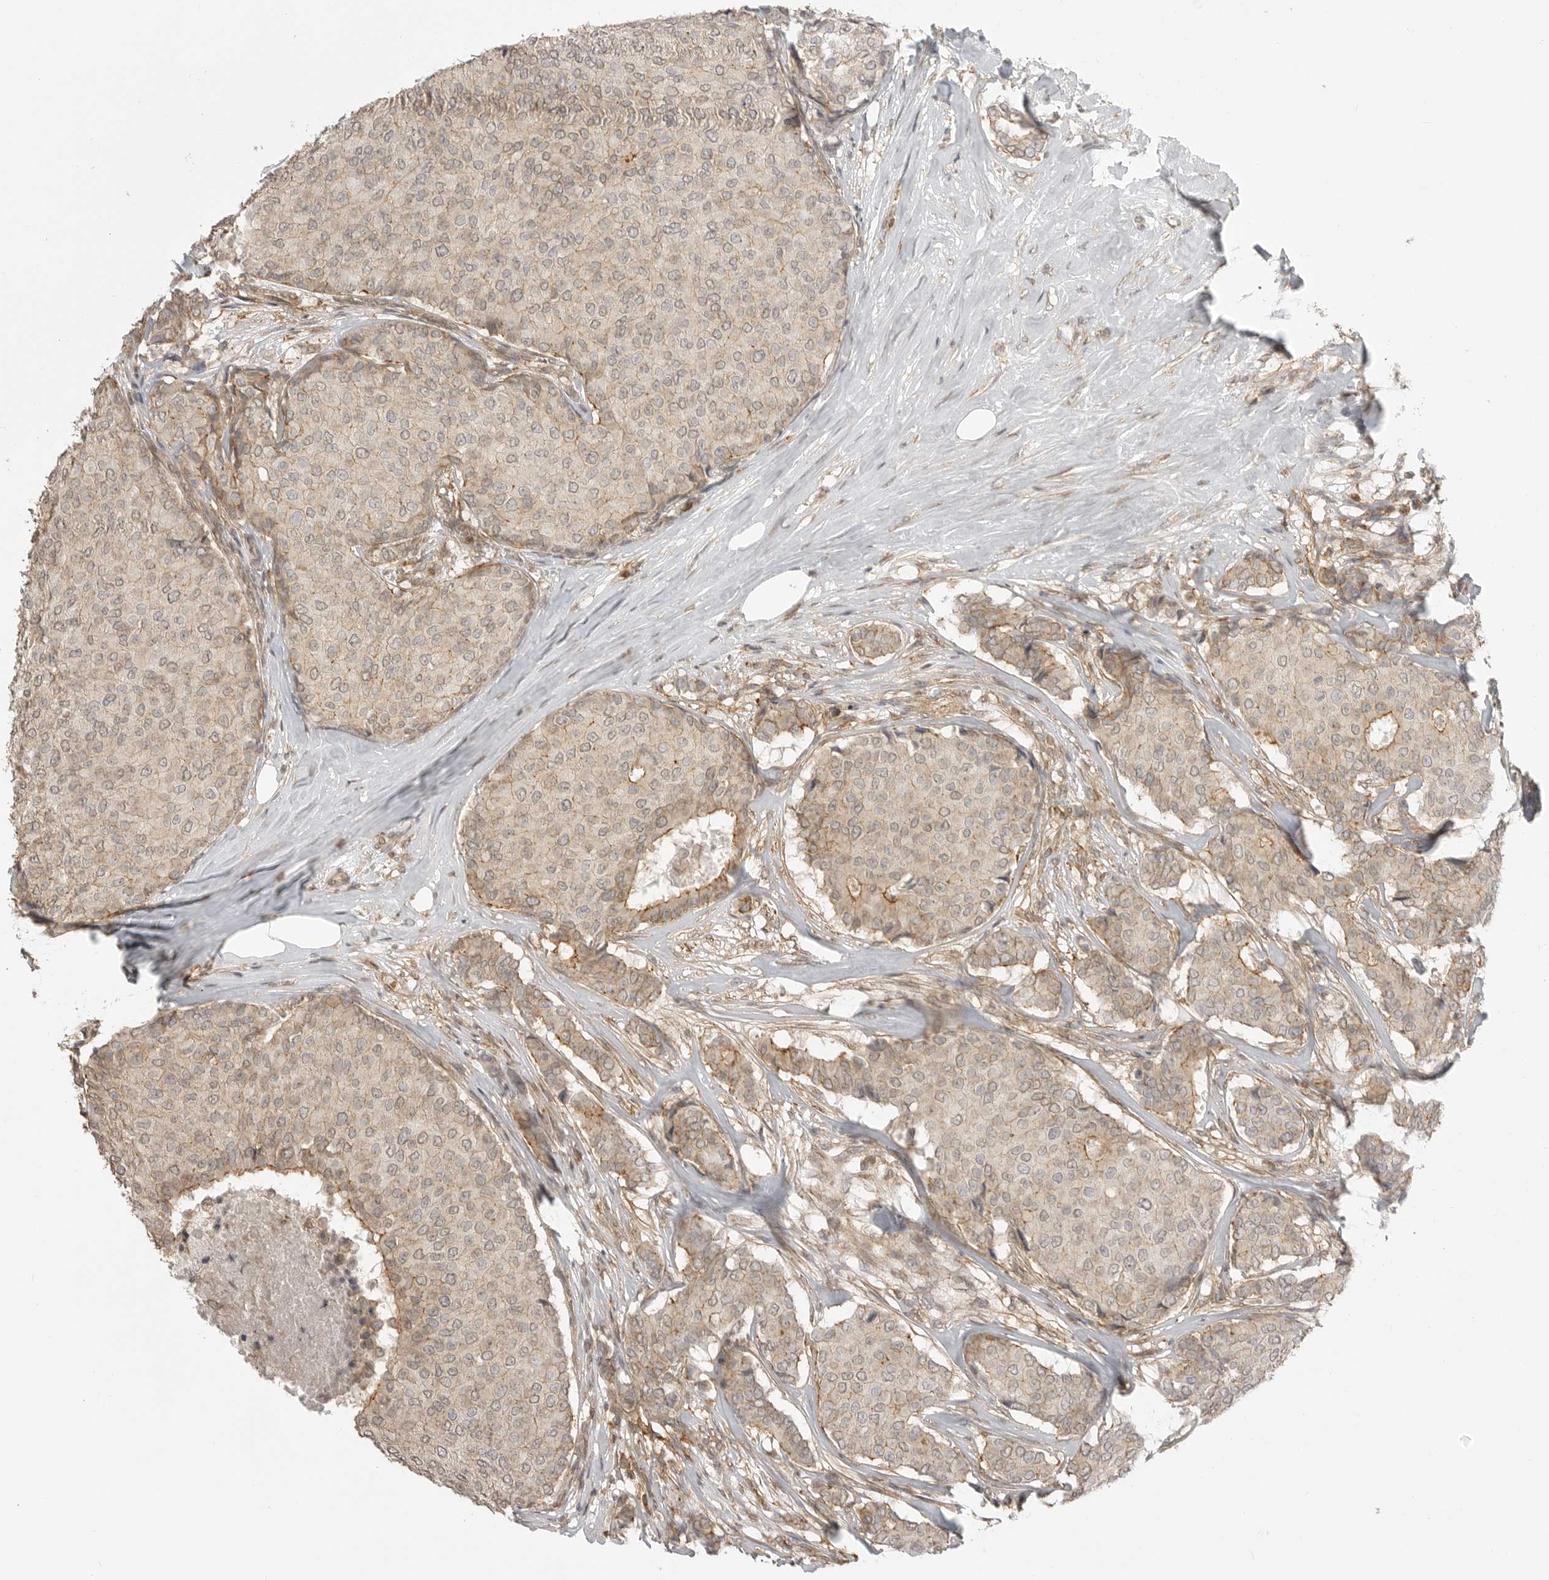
{"staining": {"intensity": "weak", "quantity": "25%-75%", "location": "cytoplasmic/membranous"}, "tissue": "breast cancer", "cell_type": "Tumor cells", "image_type": "cancer", "snomed": [{"axis": "morphology", "description": "Duct carcinoma"}, {"axis": "topography", "description": "Breast"}], "caption": "Tumor cells show low levels of weak cytoplasmic/membranous positivity in approximately 25%-75% of cells in breast cancer (invasive ductal carcinoma).", "gene": "GPC2", "patient": {"sex": "female", "age": 75}}